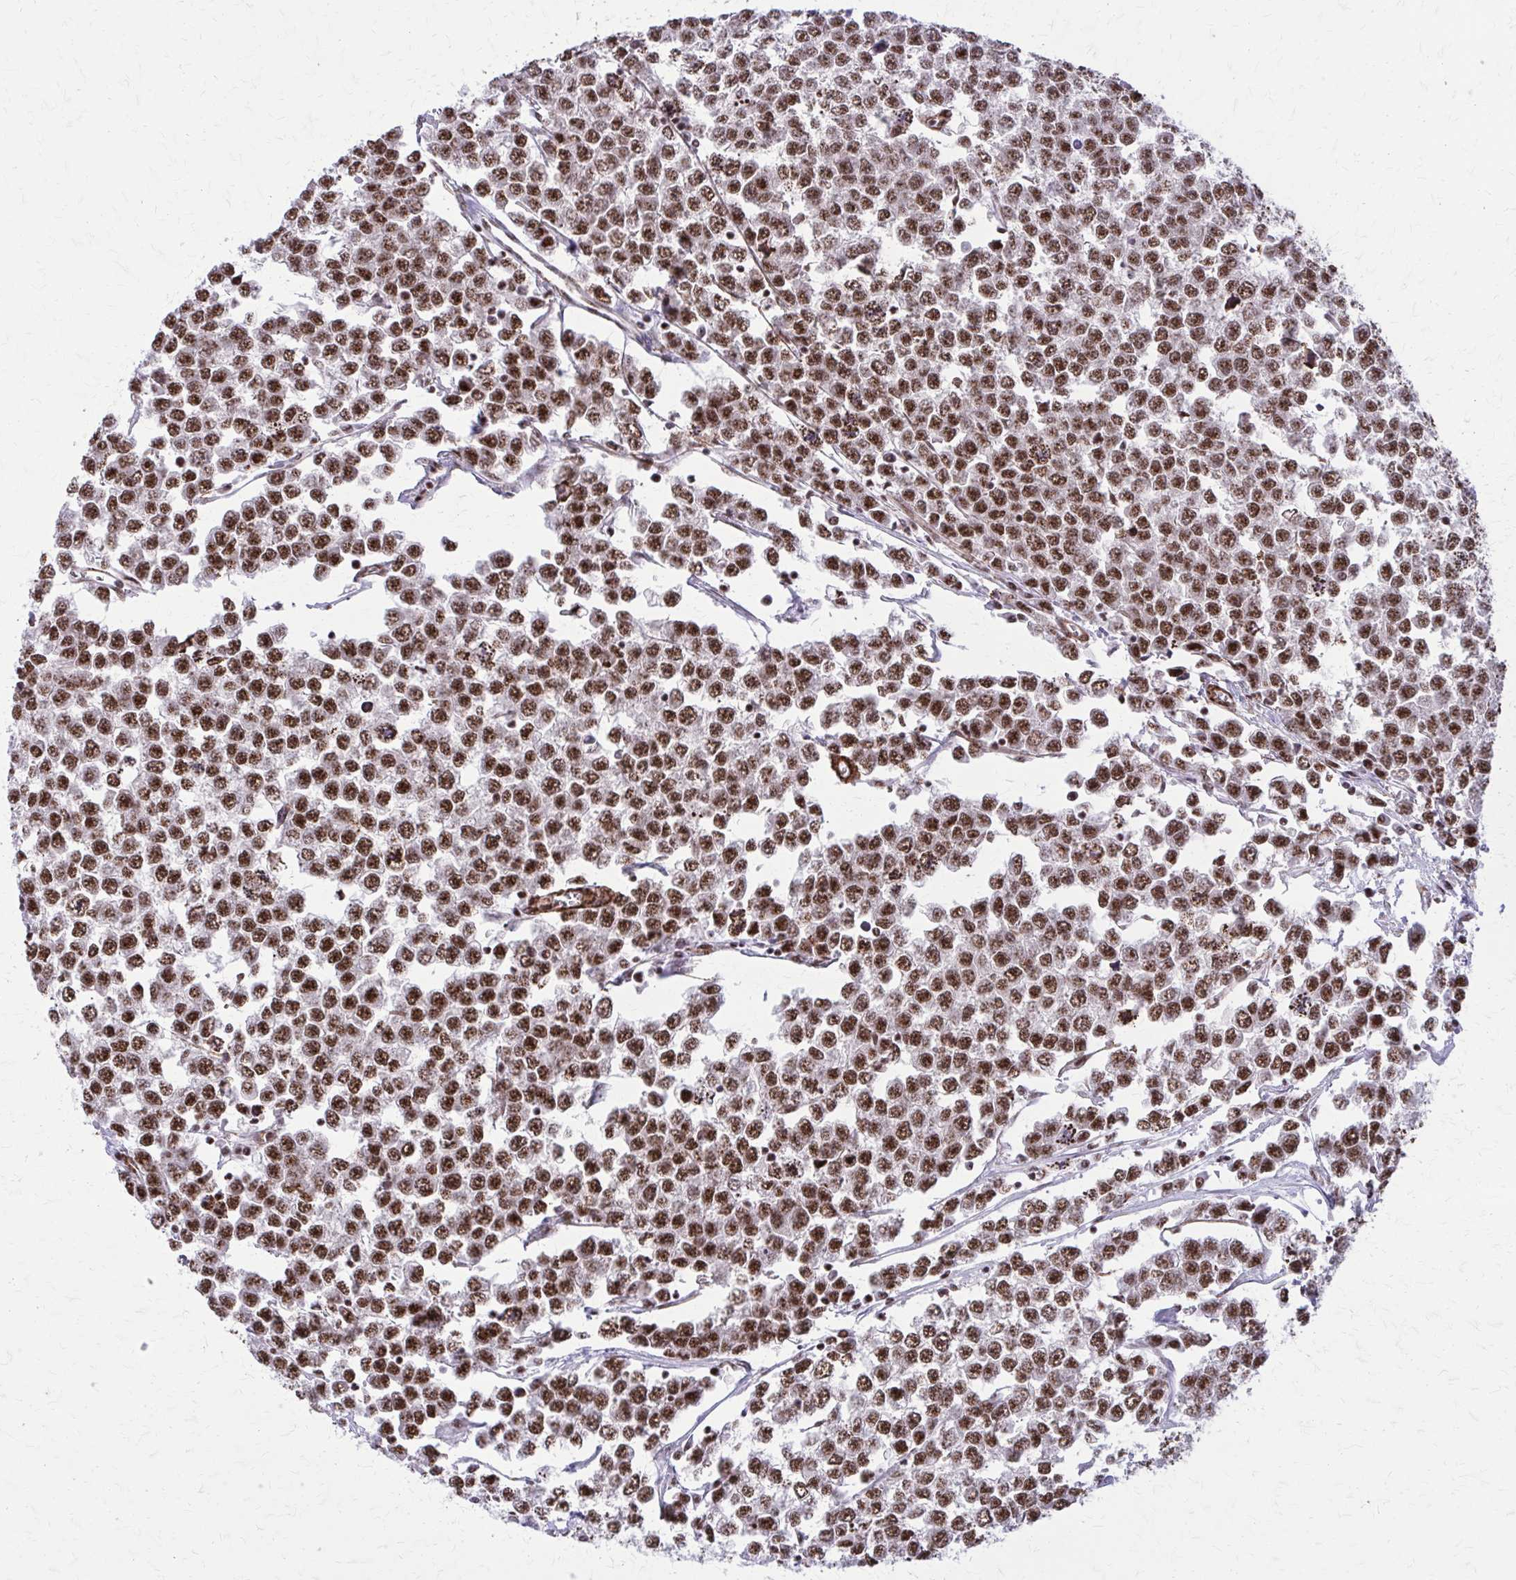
{"staining": {"intensity": "strong", "quantity": "25%-75%", "location": "nuclear"}, "tissue": "testis cancer", "cell_type": "Tumor cells", "image_type": "cancer", "snomed": [{"axis": "morphology", "description": "Seminoma, NOS"}, {"axis": "morphology", "description": "Carcinoma, Embryonal, NOS"}, {"axis": "topography", "description": "Testis"}], "caption": "Strong nuclear staining is appreciated in approximately 25%-75% of tumor cells in testis embryonal carcinoma. Immunohistochemistry stains the protein in brown and the nuclei are stained blue.", "gene": "NRBF2", "patient": {"sex": "male", "age": 52}}